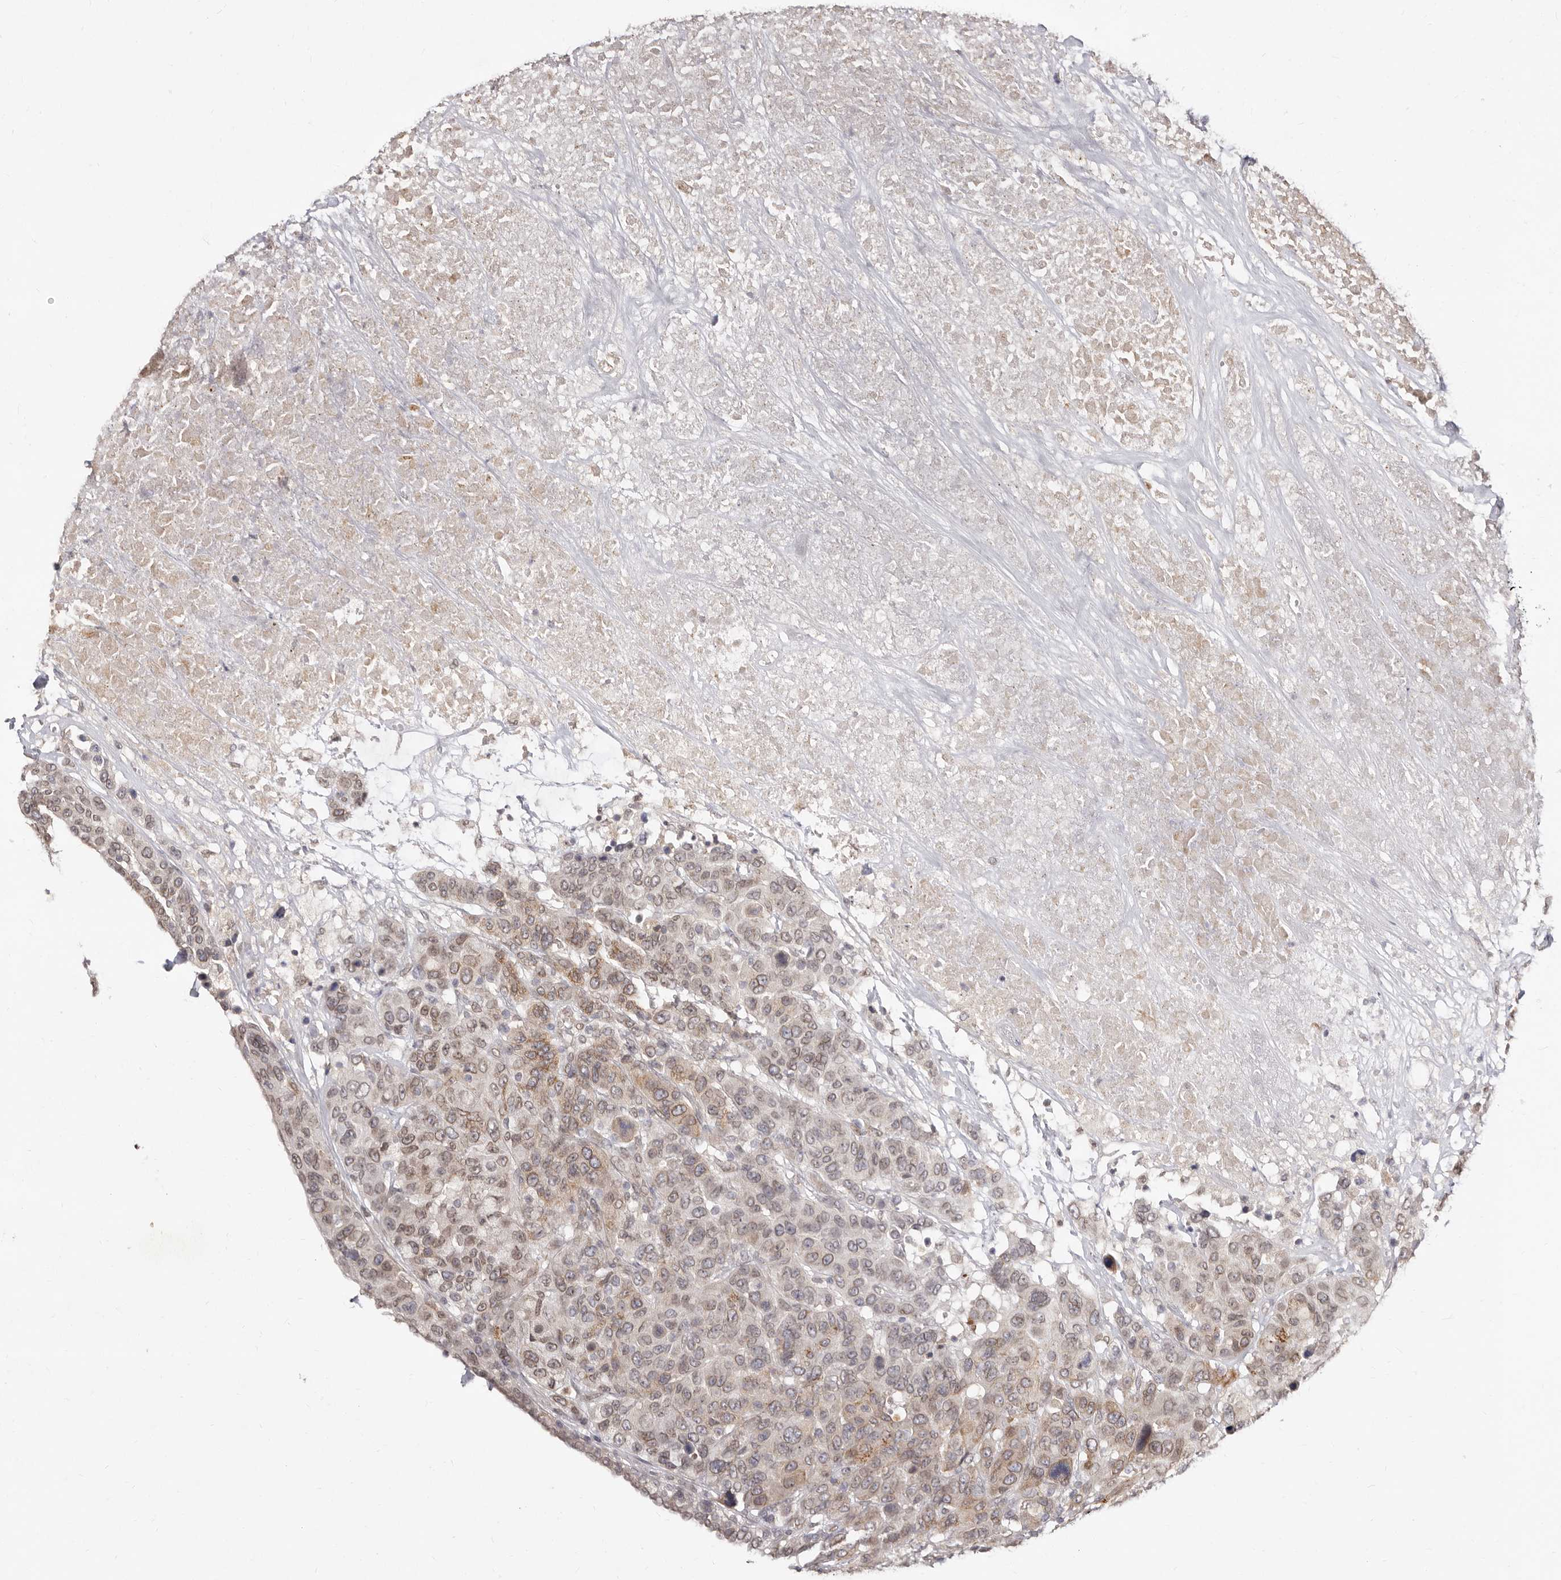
{"staining": {"intensity": "weak", "quantity": ">75%", "location": "cytoplasmic/membranous,nuclear"}, "tissue": "breast cancer", "cell_type": "Tumor cells", "image_type": "cancer", "snomed": [{"axis": "morphology", "description": "Duct carcinoma"}, {"axis": "topography", "description": "Breast"}], "caption": "Weak cytoplasmic/membranous and nuclear positivity is appreciated in about >75% of tumor cells in breast invasive ductal carcinoma. The staining was performed using DAB, with brown indicating positive protein expression. Nuclei are stained blue with hematoxylin.", "gene": "LCORL", "patient": {"sex": "female", "age": 37}}